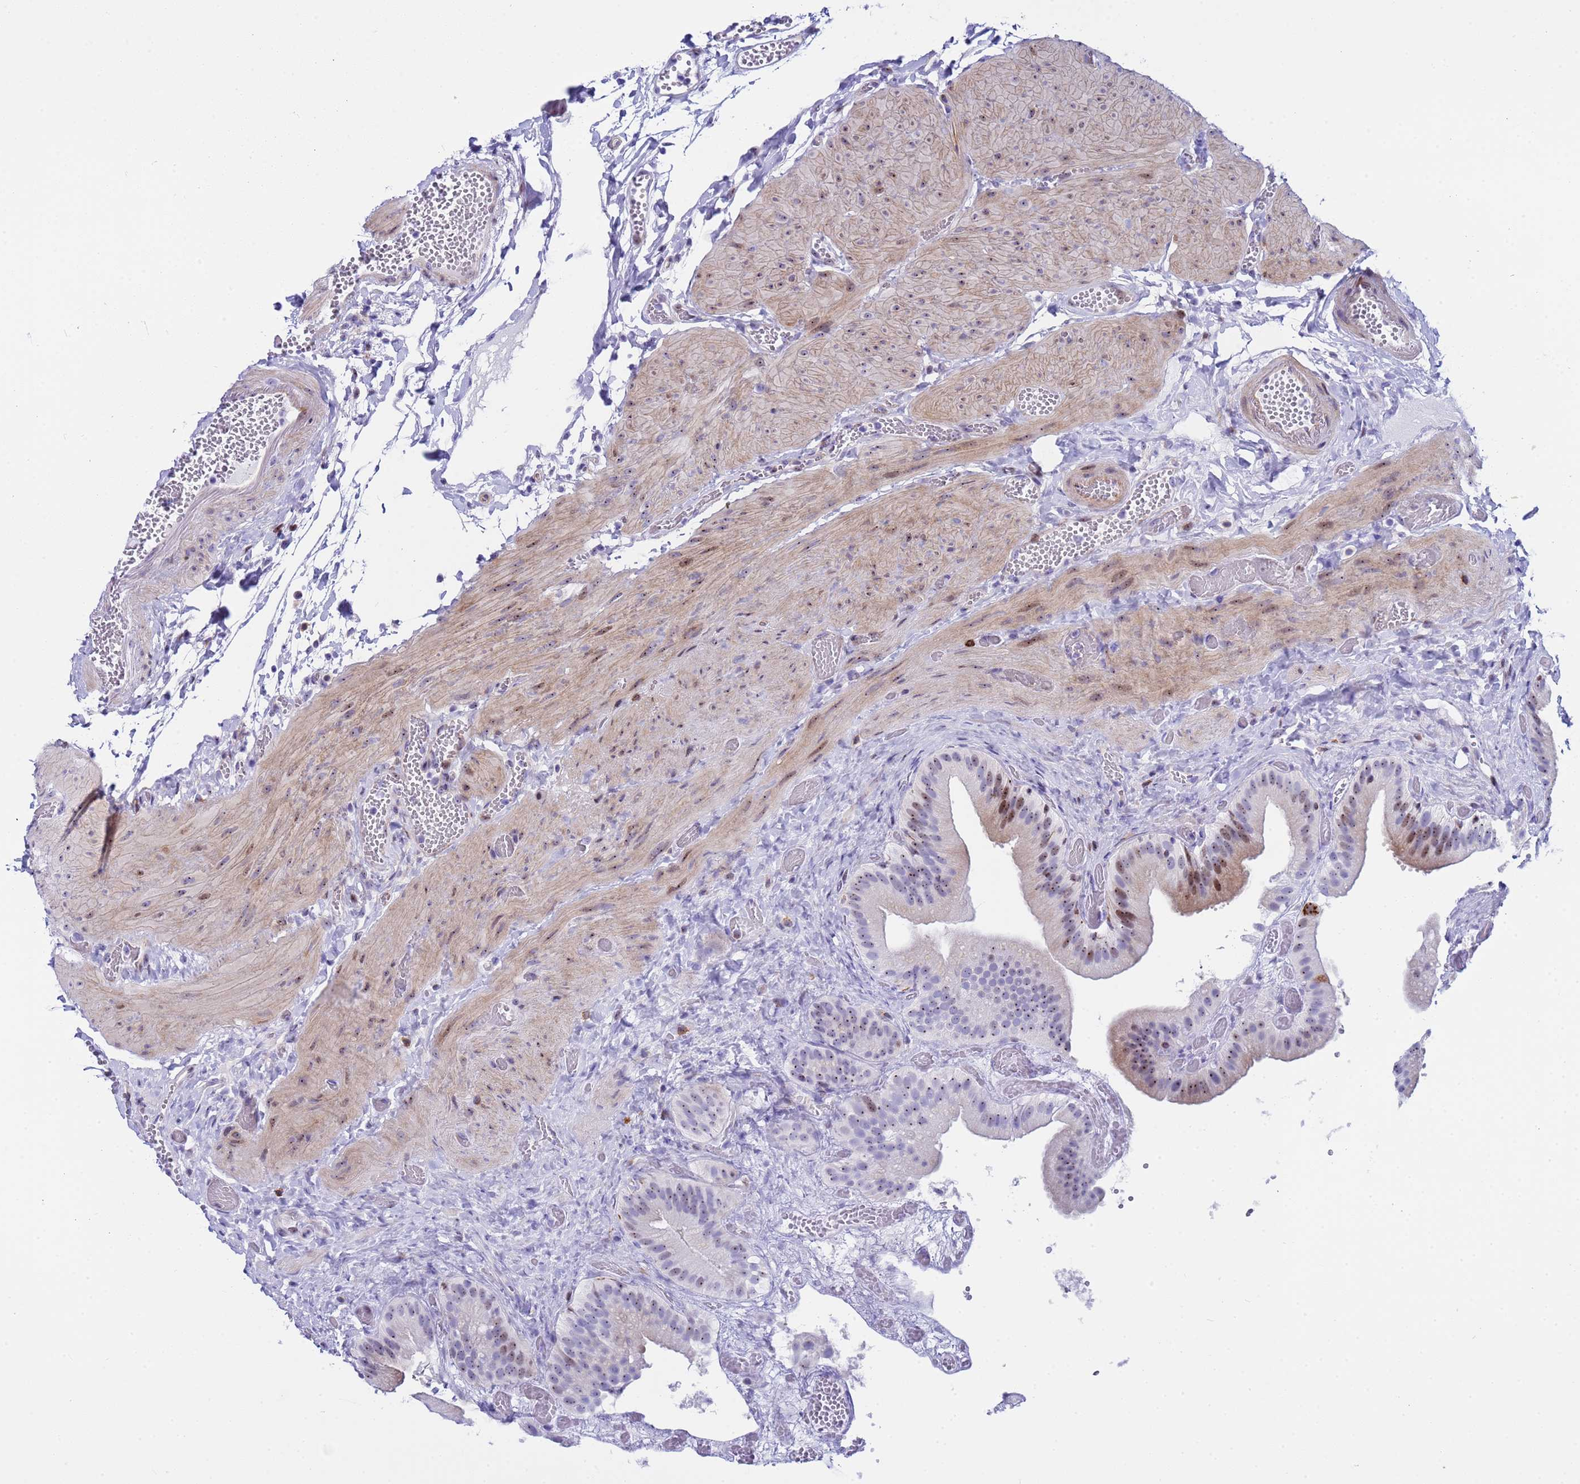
{"staining": {"intensity": "moderate", "quantity": "<25%", "location": "cytoplasmic/membranous,nuclear"}, "tissue": "gallbladder", "cell_type": "Glandular cells", "image_type": "normal", "snomed": [{"axis": "morphology", "description": "Normal tissue, NOS"}, {"axis": "topography", "description": "Gallbladder"}], "caption": "A brown stain labels moderate cytoplasmic/membranous,nuclear expression of a protein in glandular cells of unremarkable gallbladder. Nuclei are stained in blue.", "gene": "POP5", "patient": {"sex": "female", "age": 64}}